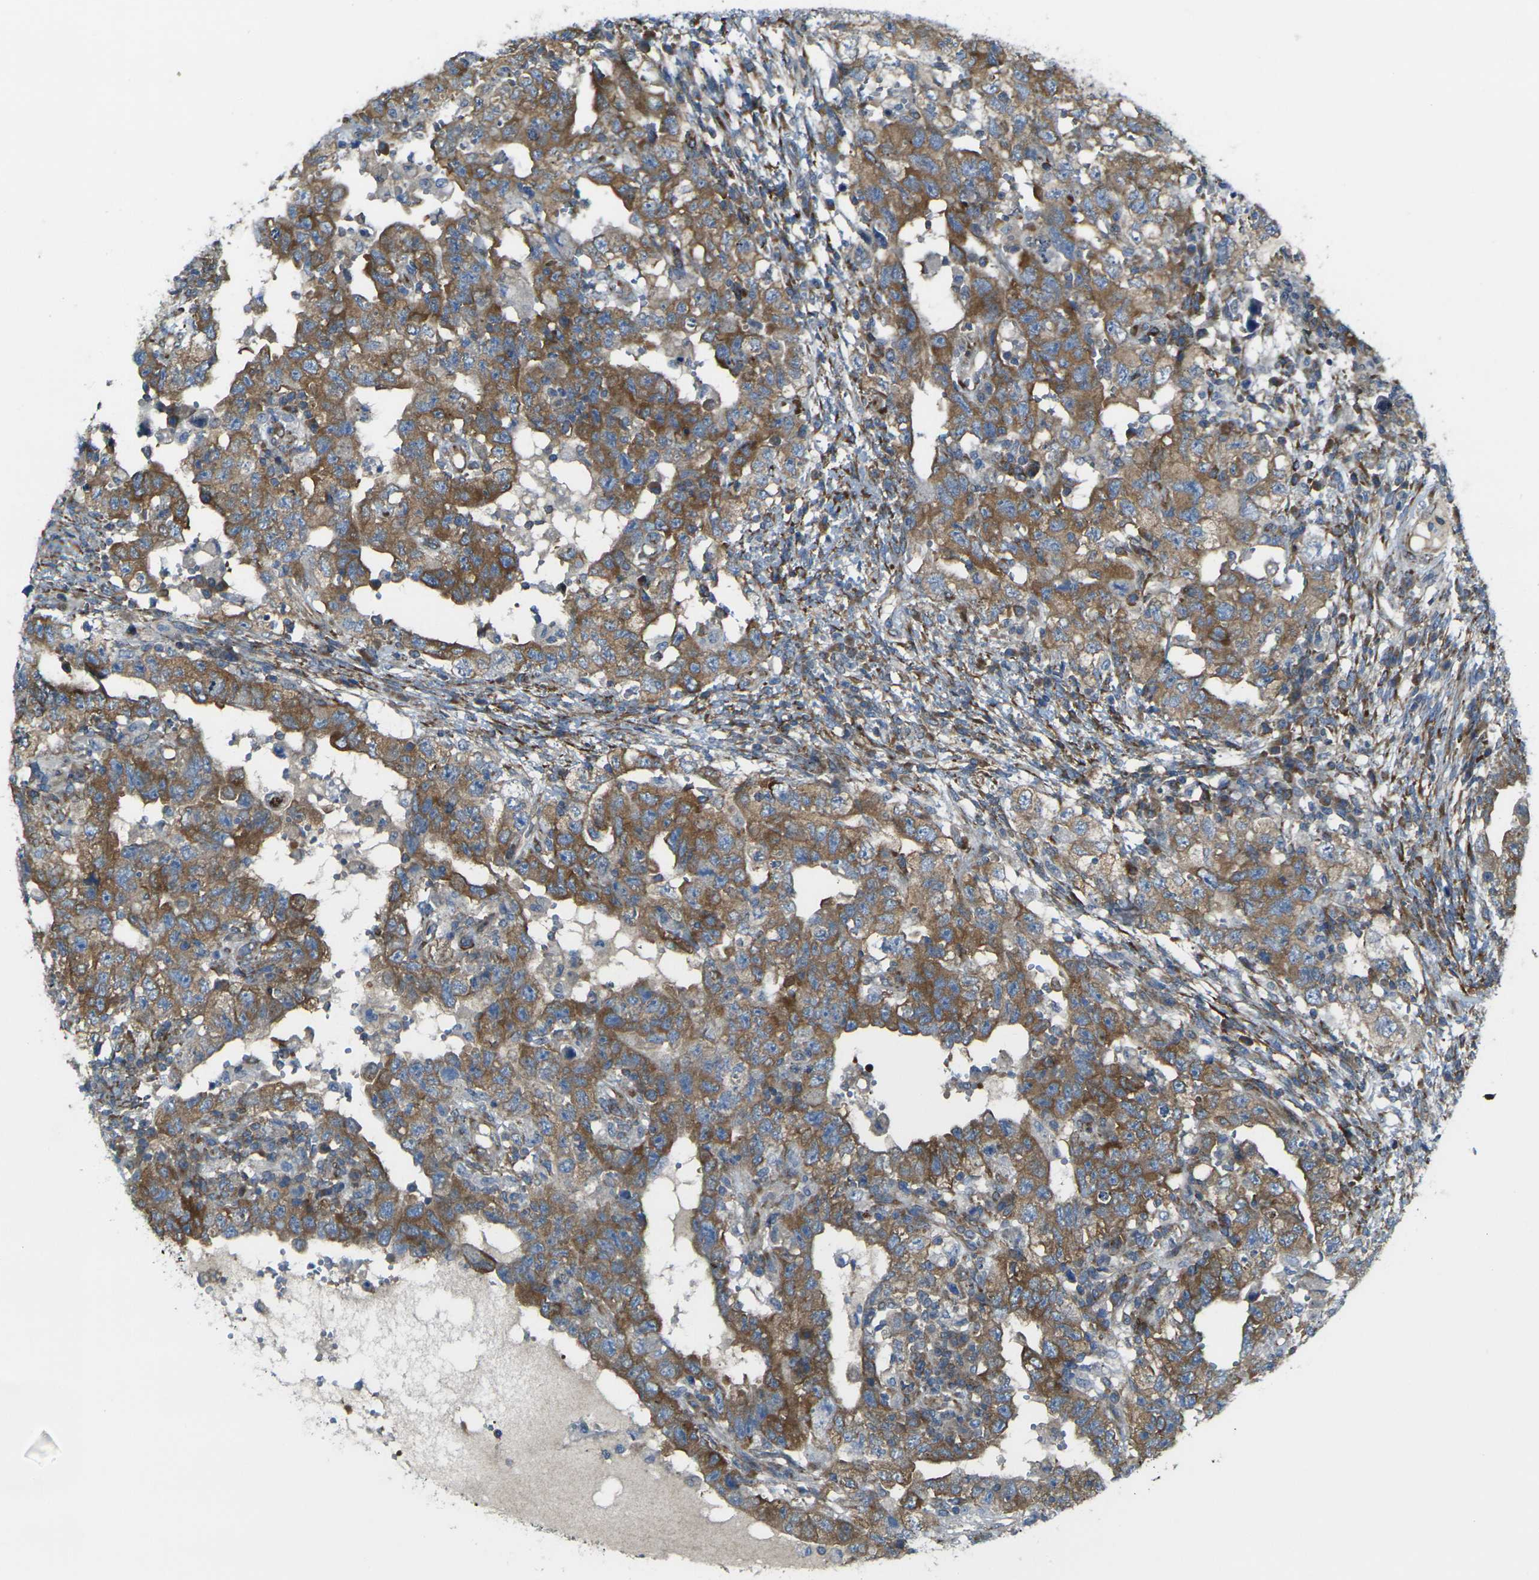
{"staining": {"intensity": "moderate", "quantity": ">75%", "location": "cytoplasmic/membranous"}, "tissue": "testis cancer", "cell_type": "Tumor cells", "image_type": "cancer", "snomed": [{"axis": "morphology", "description": "Carcinoma, Embryonal, NOS"}, {"axis": "topography", "description": "Testis"}], "caption": "IHC image of neoplastic tissue: human testis cancer (embryonal carcinoma) stained using IHC displays medium levels of moderate protein expression localized specifically in the cytoplasmic/membranous of tumor cells, appearing as a cytoplasmic/membranous brown color.", "gene": "CELSR2", "patient": {"sex": "male", "age": 26}}